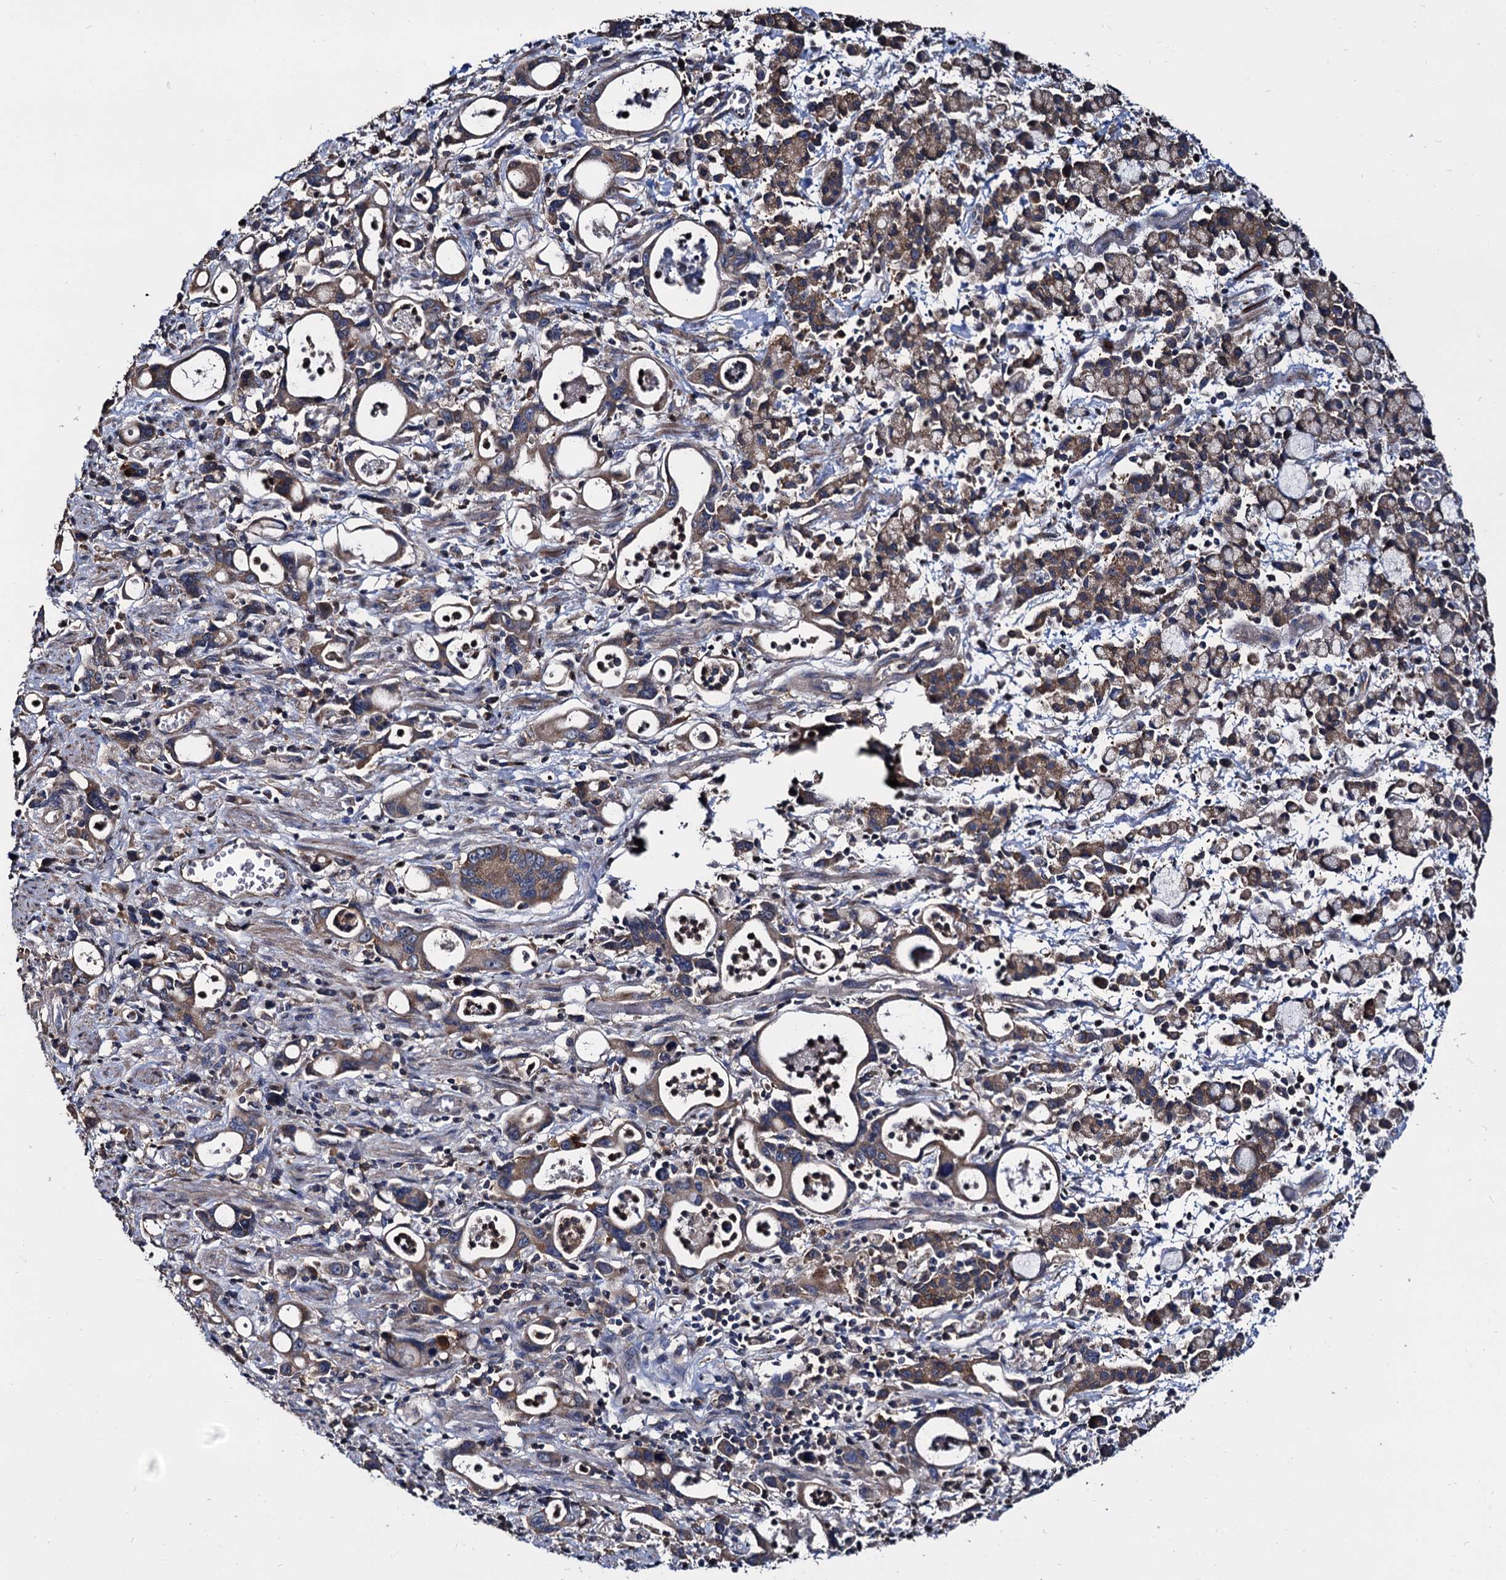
{"staining": {"intensity": "moderate", "quantity": "25%-75%", "location": "cytoplasmic/membranous"}, "tissue": "stomach cancer", "cell_type": "Tumor cells", "image_type": "cancer", "snomed": [{"axis": "morphology", "description": "Adenocarcinoma, NOS"}, {"axis": "topography", "description": "Stomach, lower"}], "caption": "Immunohistochemistry photomicrograph of neoplastic tissue: adenocarcinoma (stomach) stained using immunohistochemistry (IHC) exhibits medium levels of moderate protein expression localized specifically in the cytoplasmic/membranous of tumor cells, appearing as a cytoplasmic/membranous brown color.", "gene": "CEP192", "patient": {"sex": "female", "age": 43}}